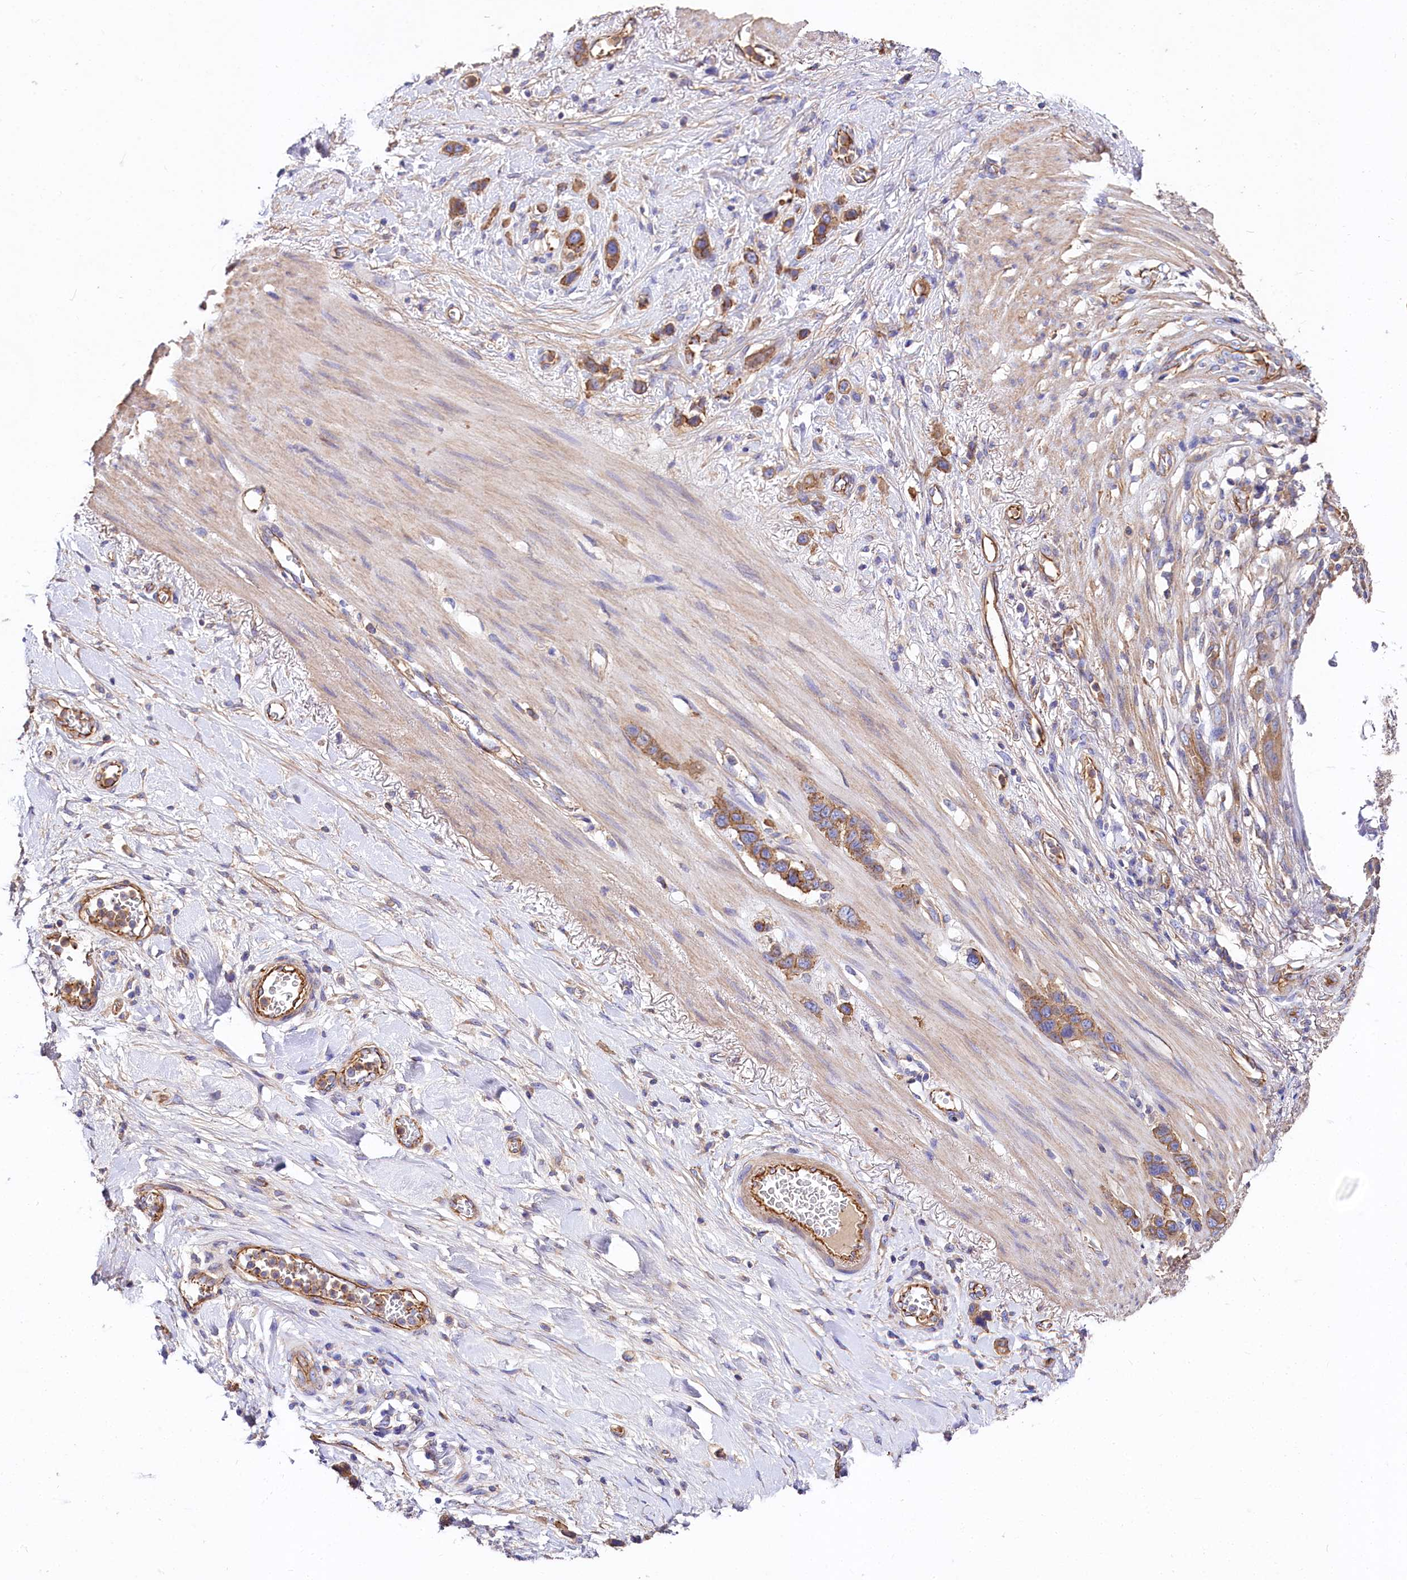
{"staining": {"intensity": "moderate", "quantity": ">75%", "location": "cytoplasmic/membranous"}, "tissue": "stomach cancer", "cell_type": "Tumor cells", "image_type": "cancer", "snomed": [{"axis": "morphology", "description": "Adenocarcinoma, NOS"}, {"axis": "morphology", "description": "Adenocarcinoma, High grade"}, {"axis": "topography", "description": "Stomach, upper"}, {"axis": "topography", "description": "Stomach, lower"}], "caption": "This image demonstrates IHC staining of stomach high-grade adenocarcinoma, with medium moderate cytoplasmic/membranous expression in about >75% of tumor cells.", "gene": "FCHSD2", "patient": {"sex": "female", "age": 65}}